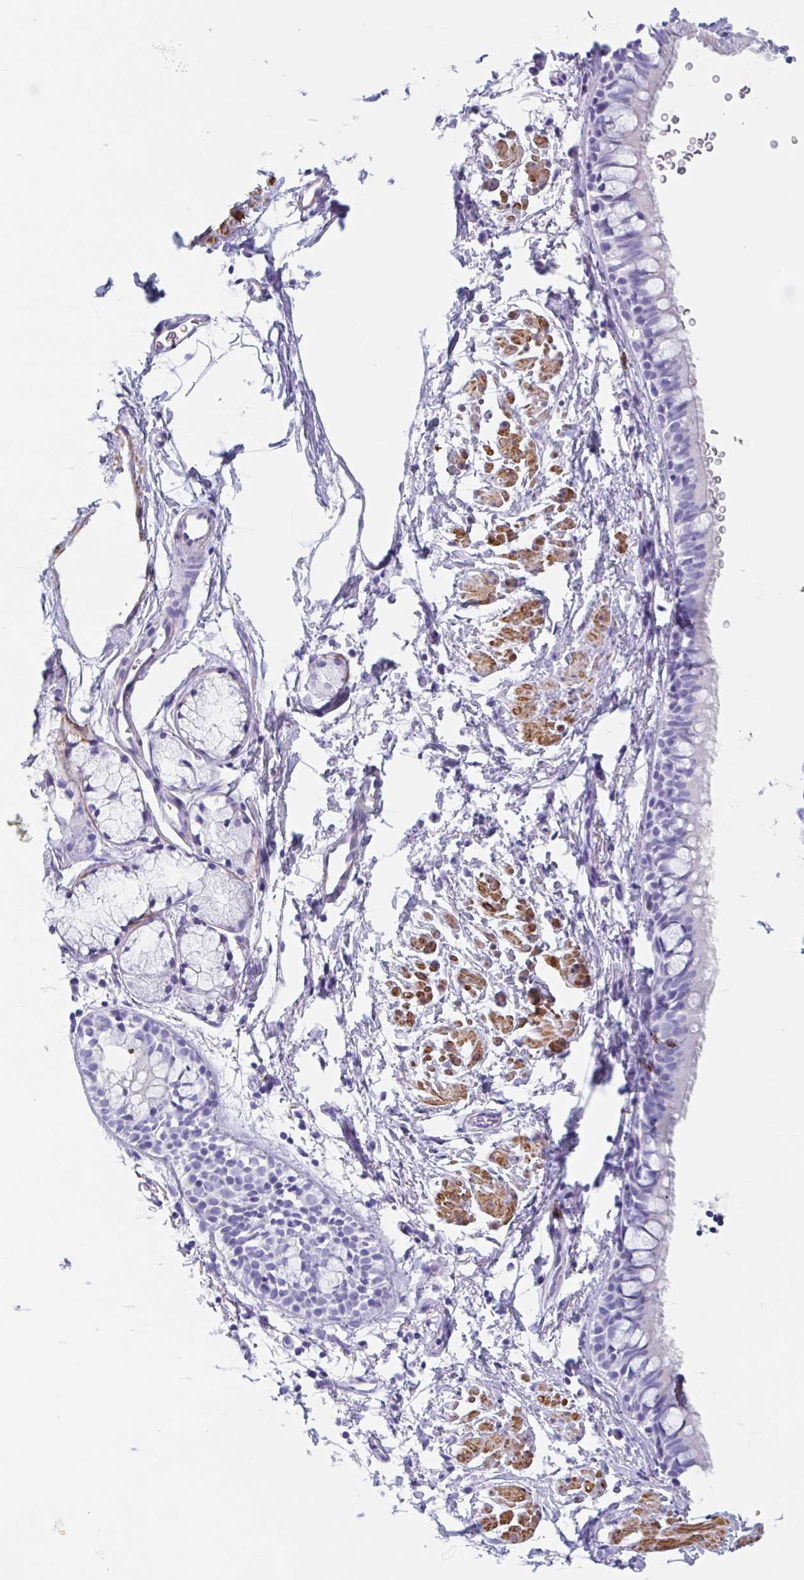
{"staining": {"intensity": "negative", "quantity": "none", "location": "none"}, "tissue": "bronchus", "cell_type": "Respiratory epithelial cells", "image_type": "normal", "snomed": [{"axis": "morphology", "description": "Normal tissue, NOS"}, {"axis": "topography", "description": "Lymph node"}, {"axis": "topography", "description": "Cartilage tissue"}, {"axis": "topography", "description": "Bronchus"}], "caption": "This is an immunohistochemistry (IHC) histopathology image of benign human bronchus. There is no positivity in respiratory epithelial cells.", "gene": "TAS2R41", "patient": {"sex": "female", "age": 70}}